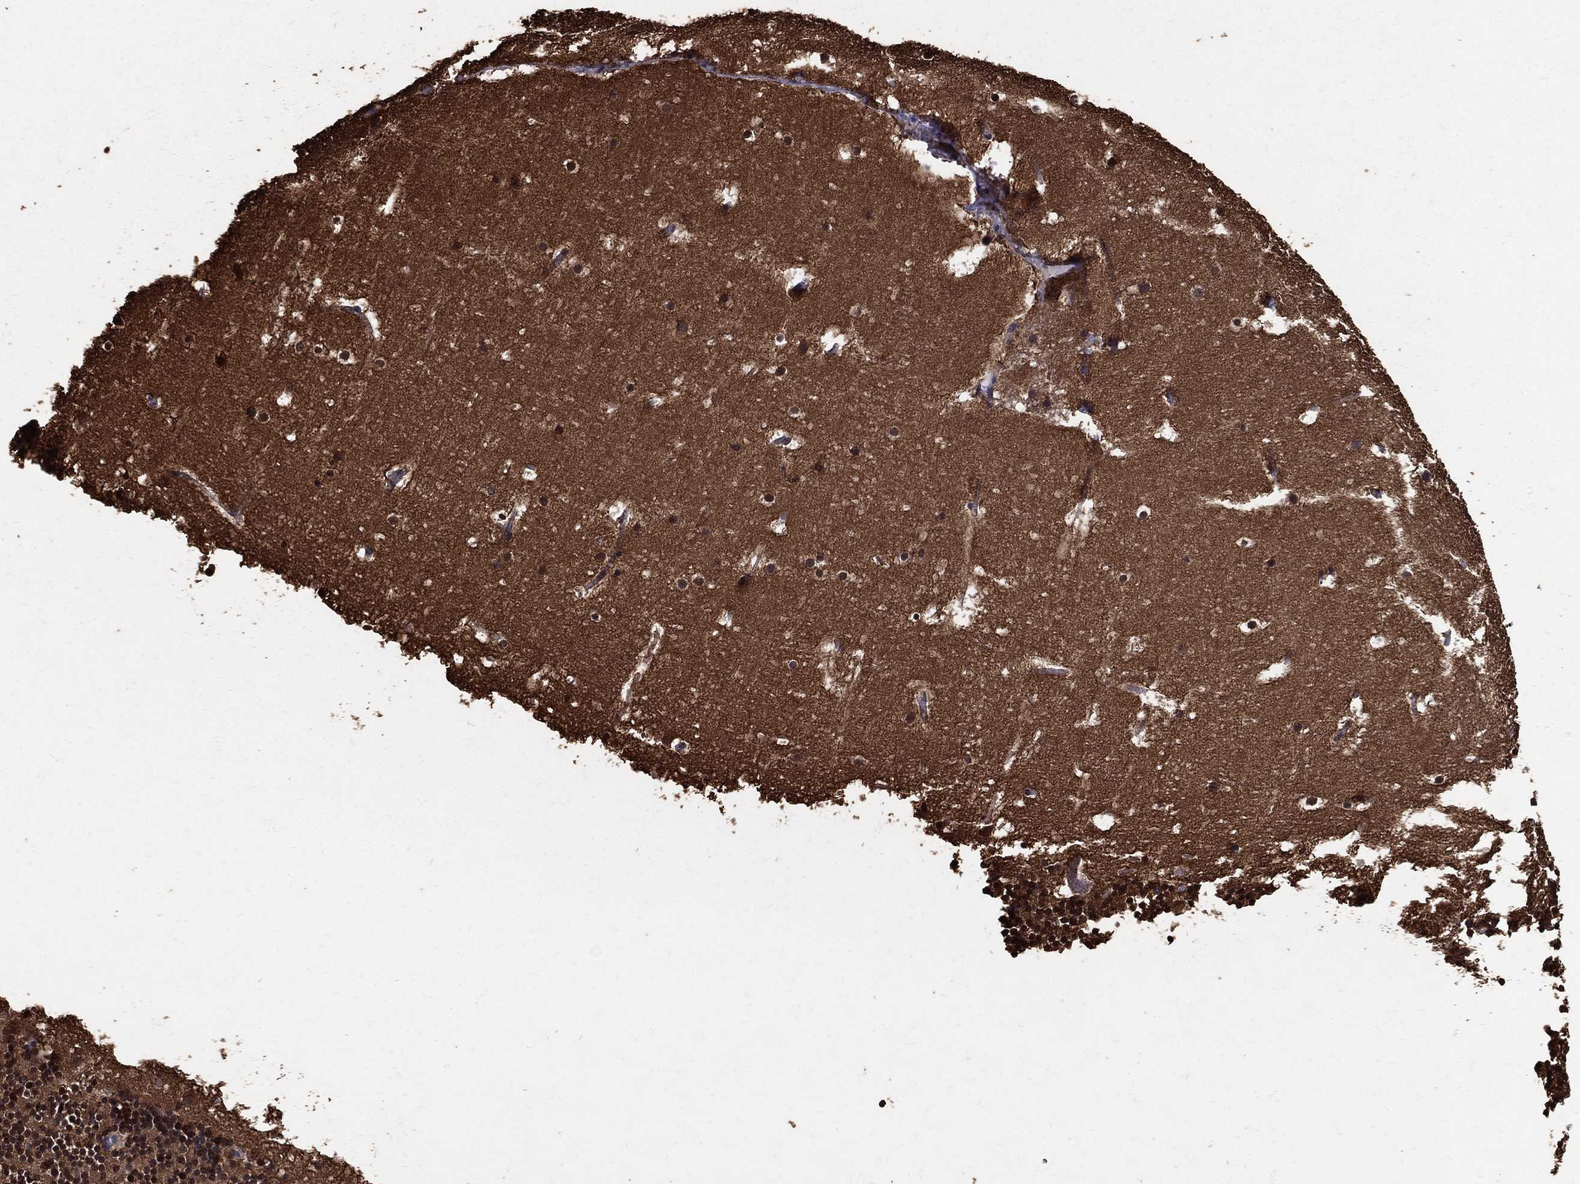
{"staining": {"intensity": "strong", "quantity": "25%-75%", "location": "nuclear"}, "tissue": "cerebellum", "cell_type": "Cells in granular layer", "image_type": "normal", "snomed": [{"axis": "morphology", "description": "Normal tissue, NOS"}, {"axis": "topography", "description": "Cerebellum"}], "caption": "Immunohistochemical staining of unremarkable human cerebellum demonstrates strong nuclear protein expression in approximately 25%-75% of cells in granular layer.", "gene": "DPYSL2", "patient": {"sex": "male", "age": 37}}